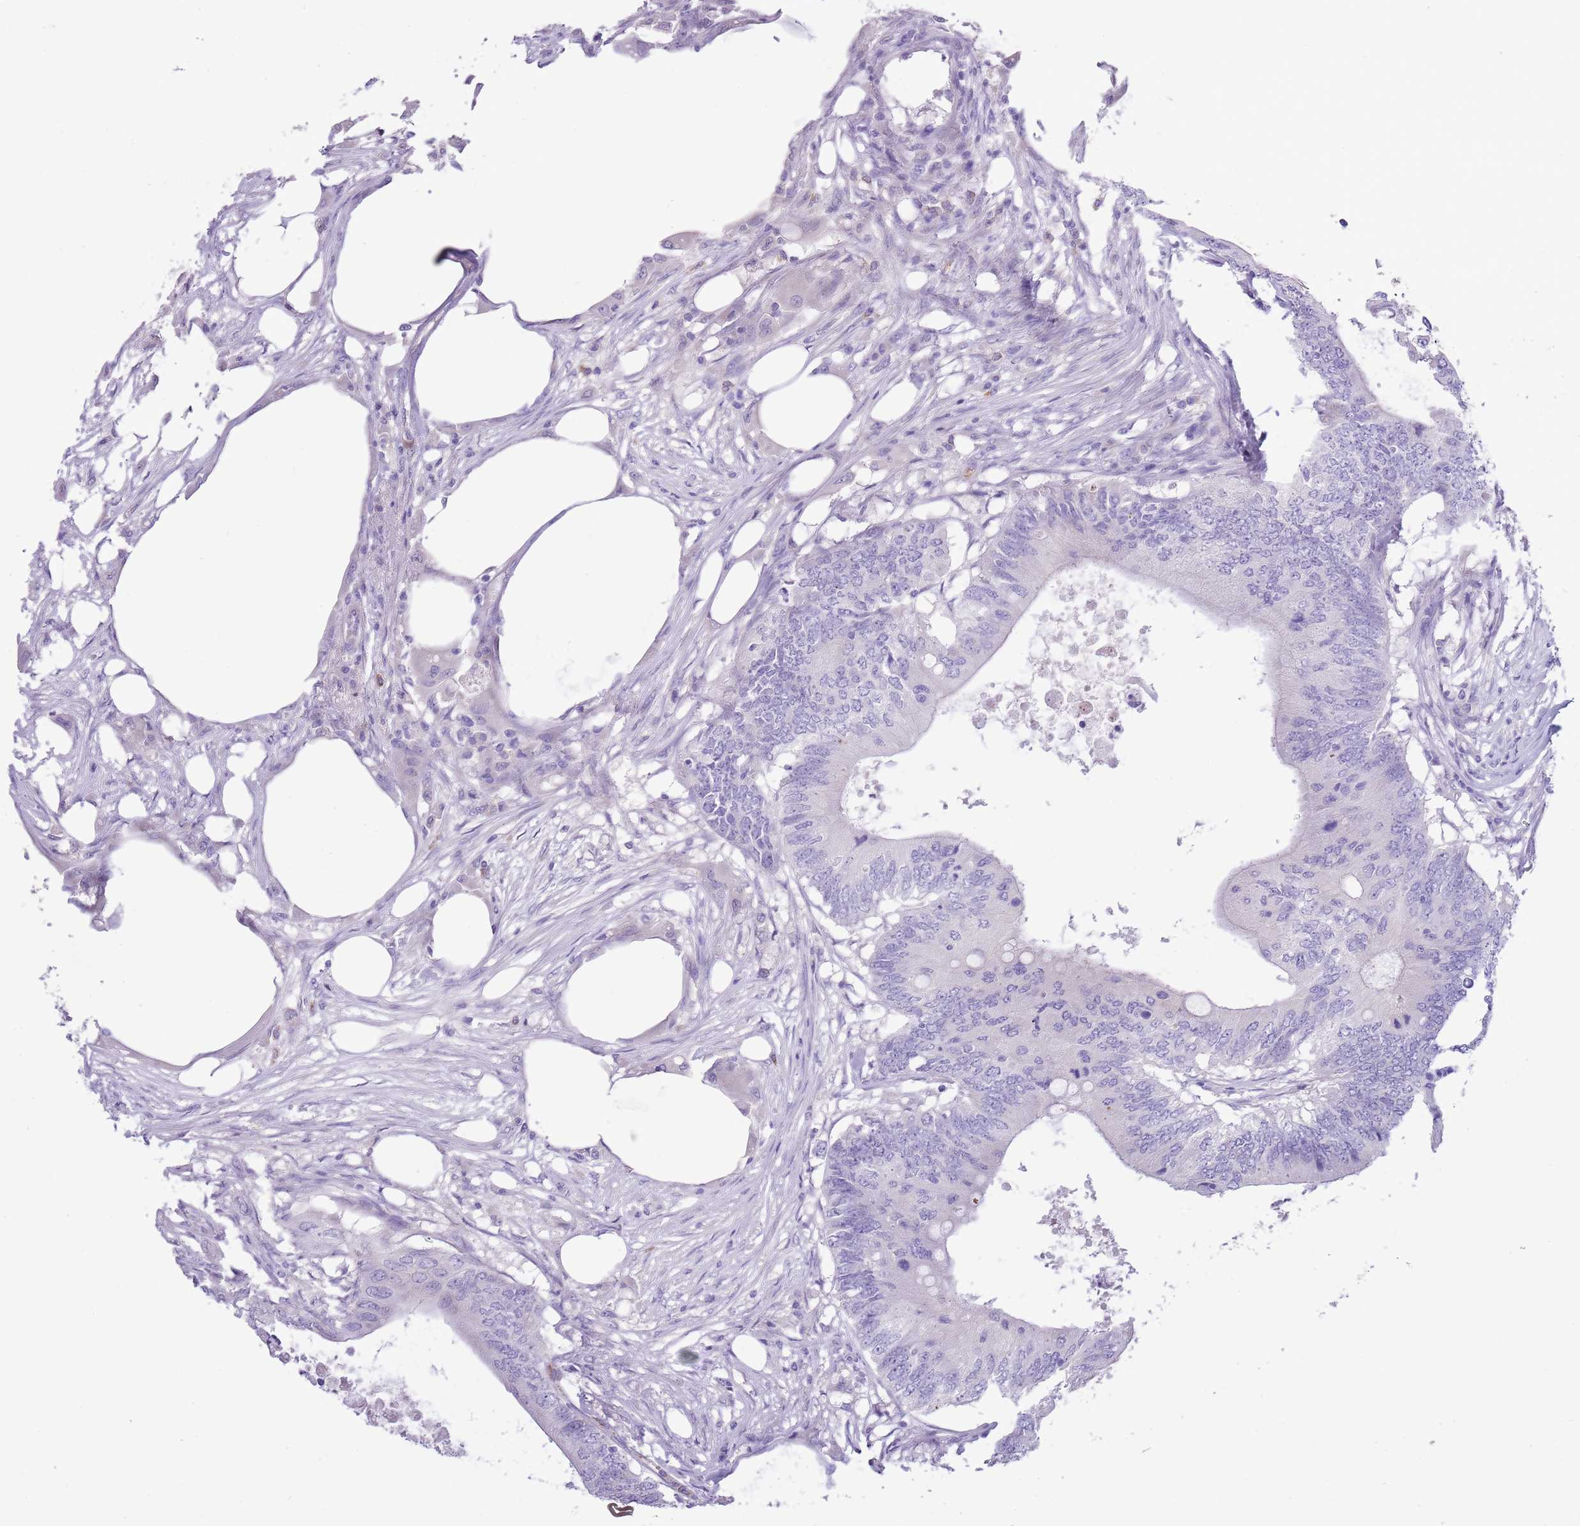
{"staining": {"intensity": "negative", "quantity": "none", "location": "none"}, "tissue": "colorectal cancer", "cell_type": "Tumor cells", "image_type": "cancer", "snomed": [{"axis": "morphology", "description": "Adenocarcinoma, NOS"}, {"axis": "topography", "description": "Colon"}], "caption": "There is no significant staining in tumor cells of colorectal cancer (adenocarcinoma). The staining is performed using DAB (3,3'-diaminobenzidine) brown chromogen with nuclei counter-stained in using hematoxylin.", "gene": "OR6M1", "patient": {"sex": "male", "age": 71}}